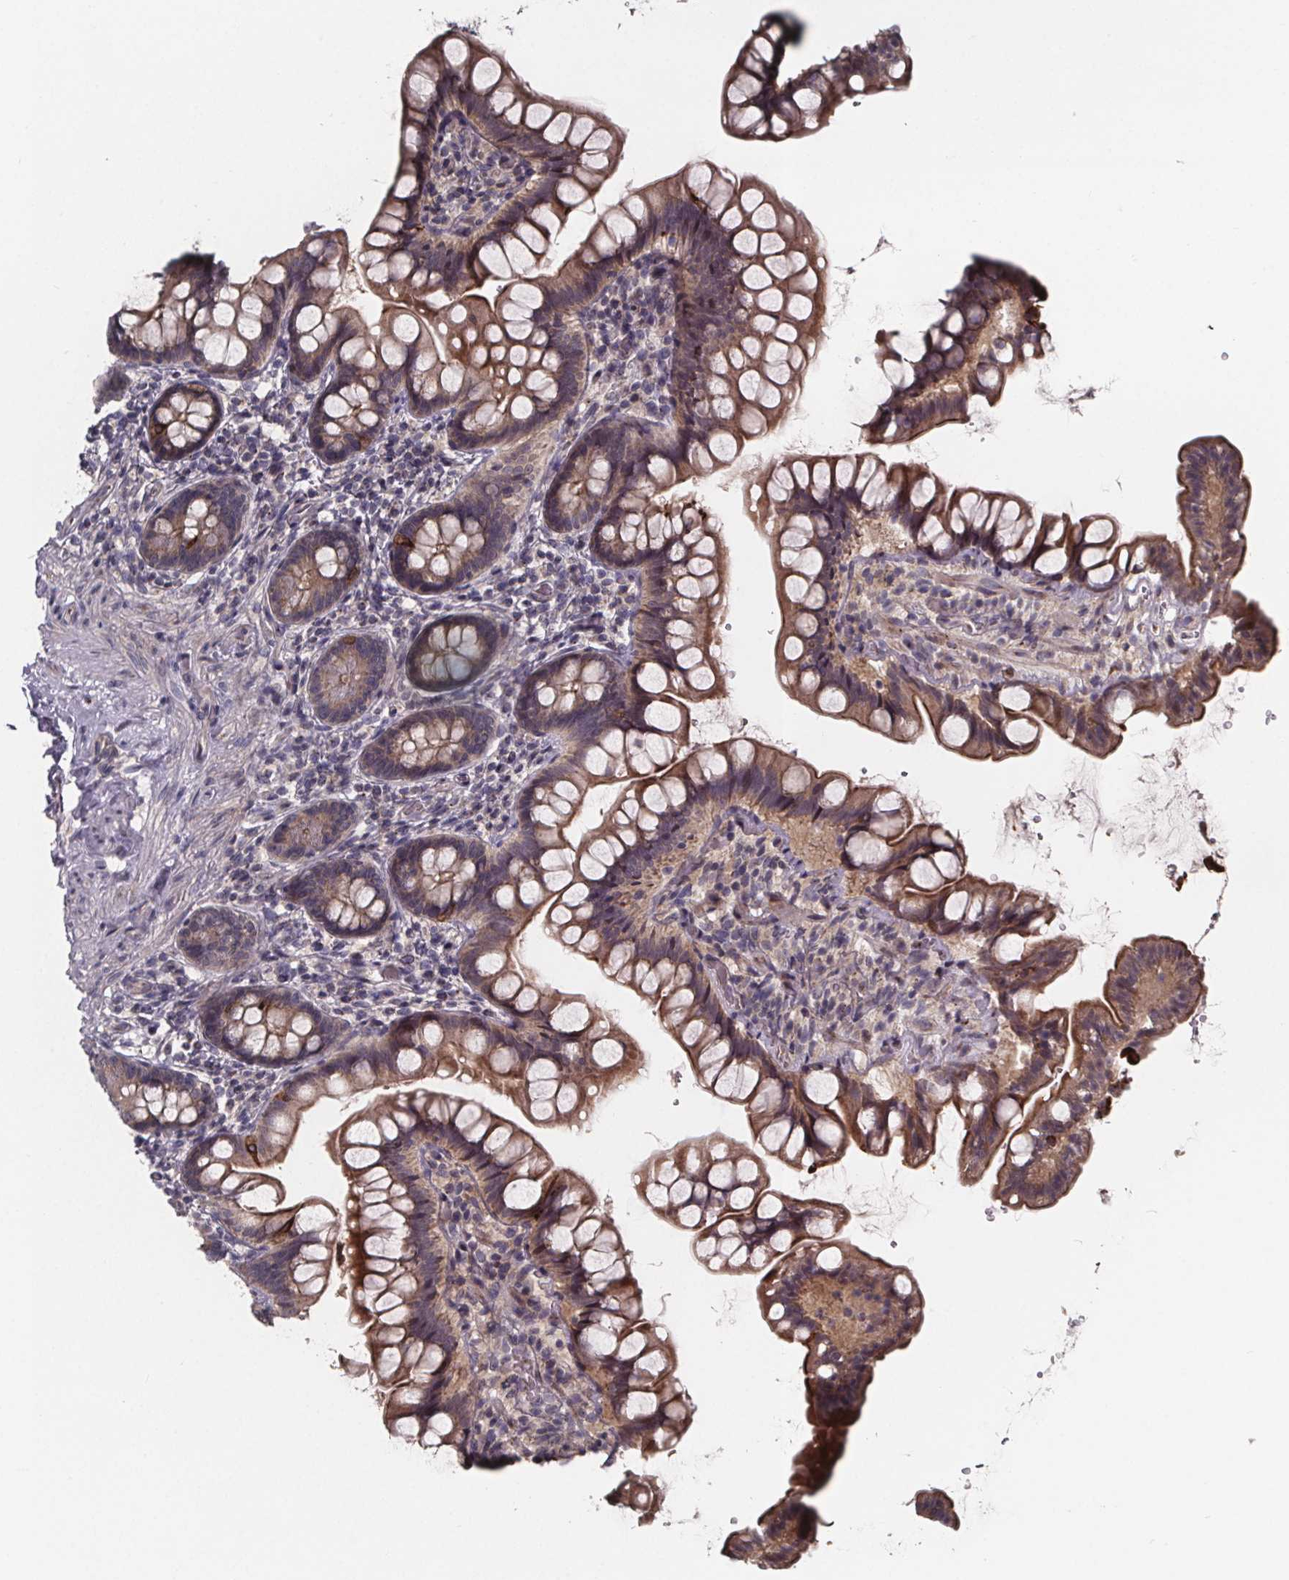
{"staining": {"intensity": "moderate", "quantity": ">75%", "location": "cytoplasmic/membranous"}, "tissue": "small intestine", "cell_type": "Glandular cells", "image_type": "normal", "snomed": [{"axis": "morphology", "description": "Normal tissue, NOS"}, {"axis": "topography", "description": "Small intestine"}], "caption": "IHC image of normal small intestine: small intestine stained using immunohistochemistry (IHC) exhibits medium levels of moderate protein expression localized specifically in the cytoplasmic/membranous of glandular cells, appearing as a cytoplasmic/membranous brown color.", "gene": "NDST1", "patient": {"sex": "male", "age": 70}}